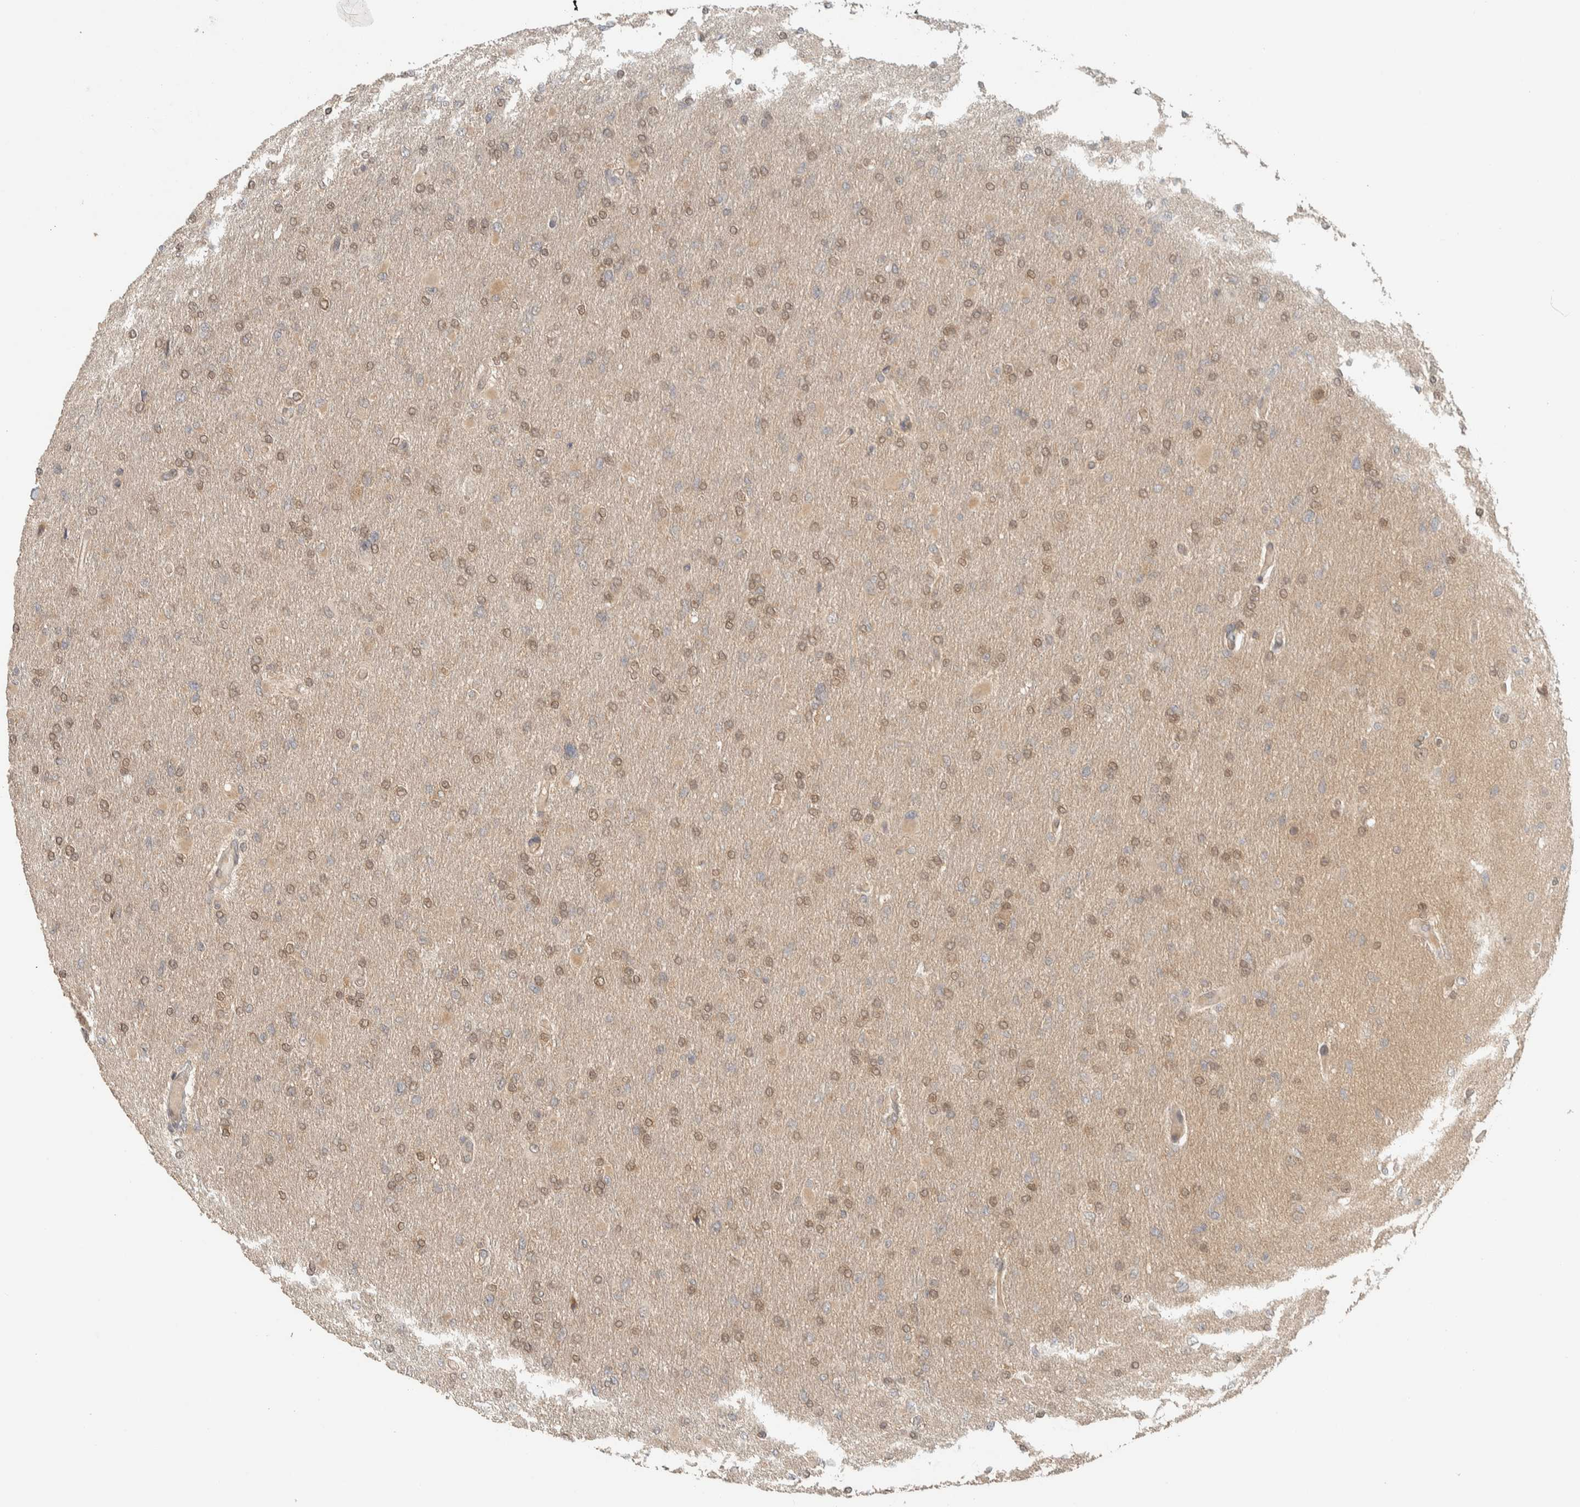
{"staining": {"intensity": "weak", "quantity": "25%-75%", "location": "cytoplasmic/membranous,nuclear"}, "tissue": "glioma", "cell_type": "Tumor cells", "image_type": "cancer", "snomed": [{"axis": "morphology", "description": "Glioma, malignant, High grade"}, {"axis": "topography", "description": "Cerebral cortex"}], "caption": "Protein expression analysis of human malignant glioma (high-grade) reveals weak cytoplasmic/membranous and nuclear expression in approximately 25%-75% of tumor cells. Using DAB (3,3'-diaminobenzidine) (brown) and hematoxylin (blue) stains, captured at high magnification using brightfield microscopy.", "gene": "ADSS2", "patient": {"sex": "female", "age": 36}}